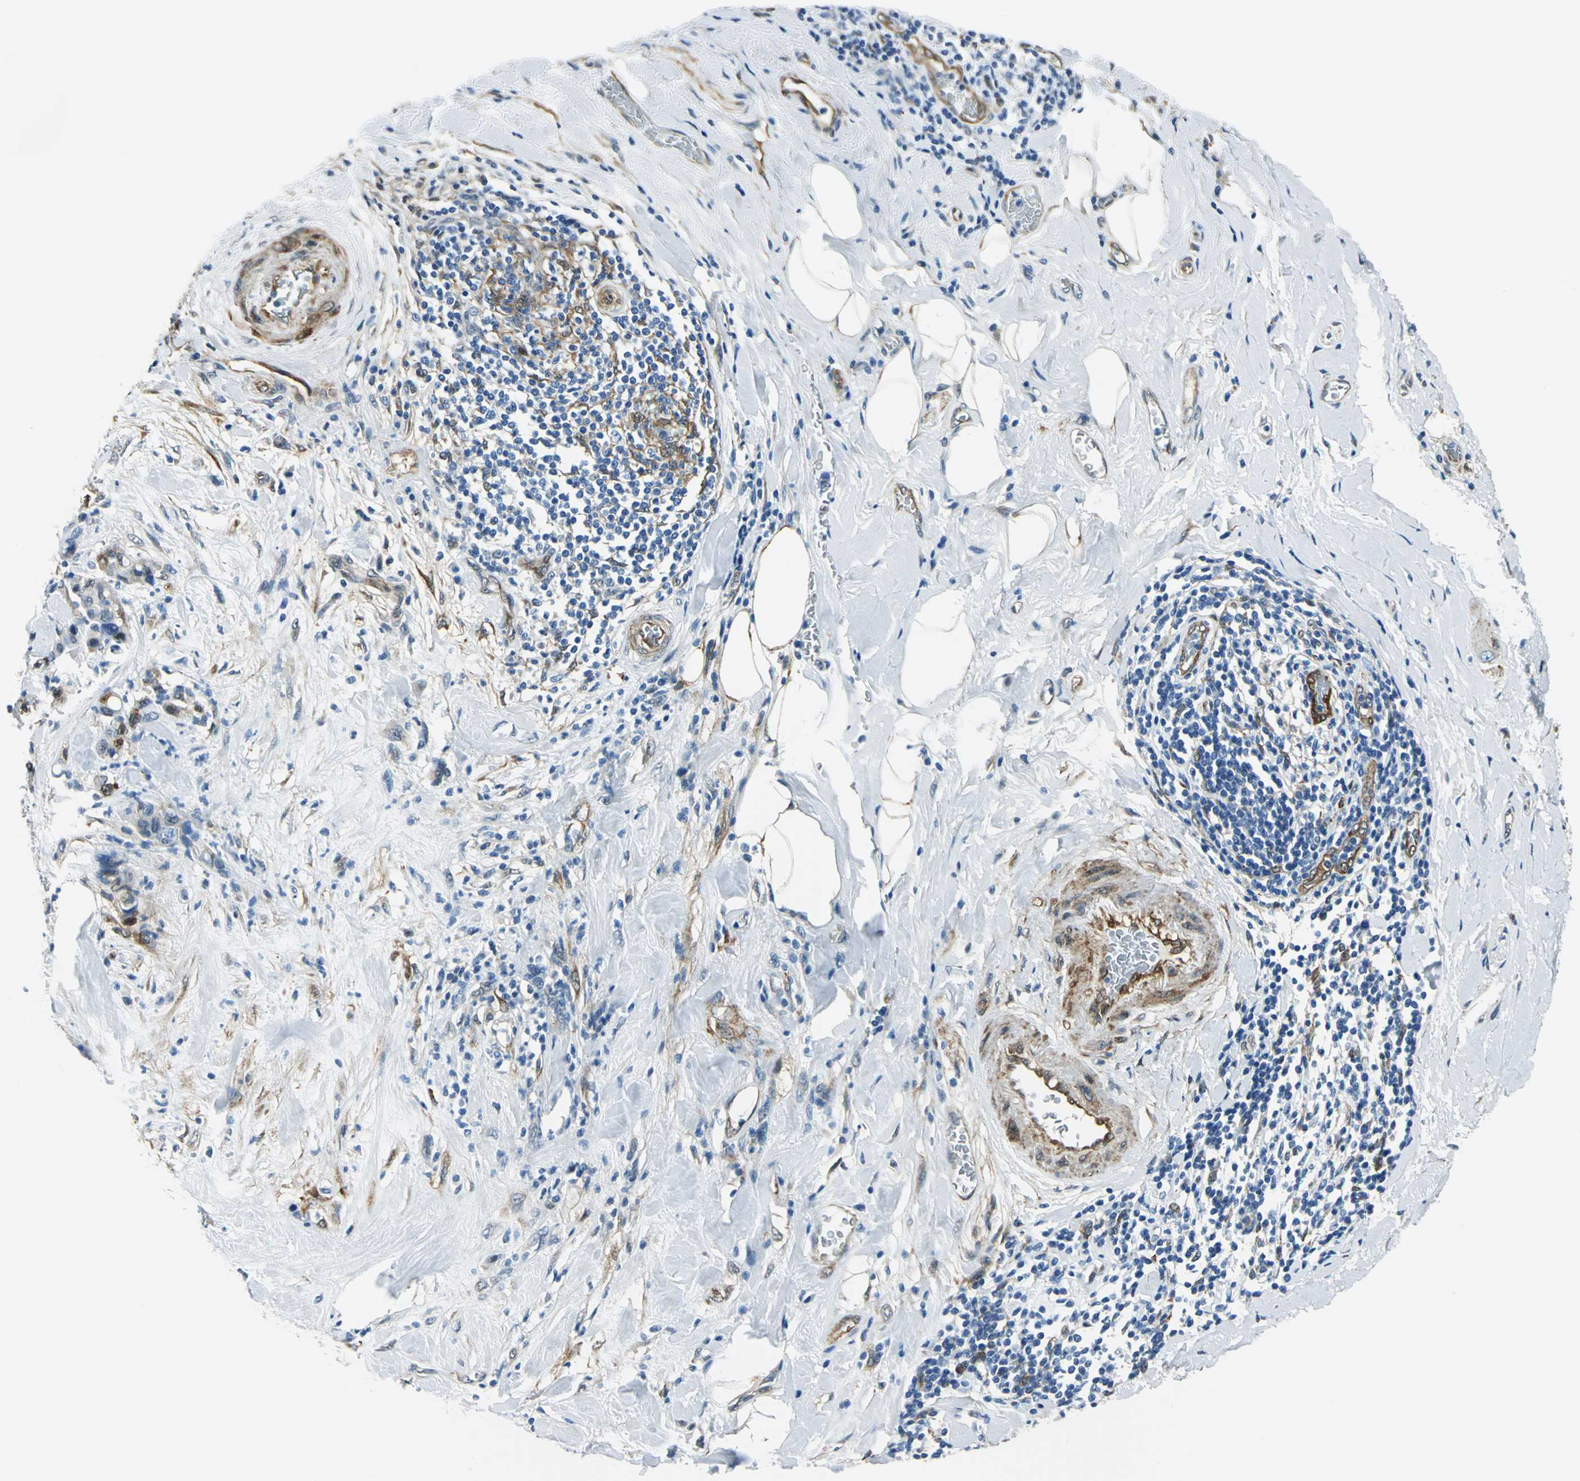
{"staining": {"intensity": "weak", "quantity": "<25%", "location": "cytoplasmic/membranous"}, "tissue": "colorectal cancer", "cell_type": "Tumor cells", "image_type": "cancer", "snomed": [{"axis": "morphology", "description": "Normal tissue, NOS"}, {"axis": "morphology", "description": "Adenocarcinoma, NOS"}, {"axis": "topography", "description": "Colon"}], "caption": "There is no significant expression in tumor cells of colorectal cancer (adenocarcinoma).", "gene": "HSPB1", "patient": {"sex": "male", "age": 82}}